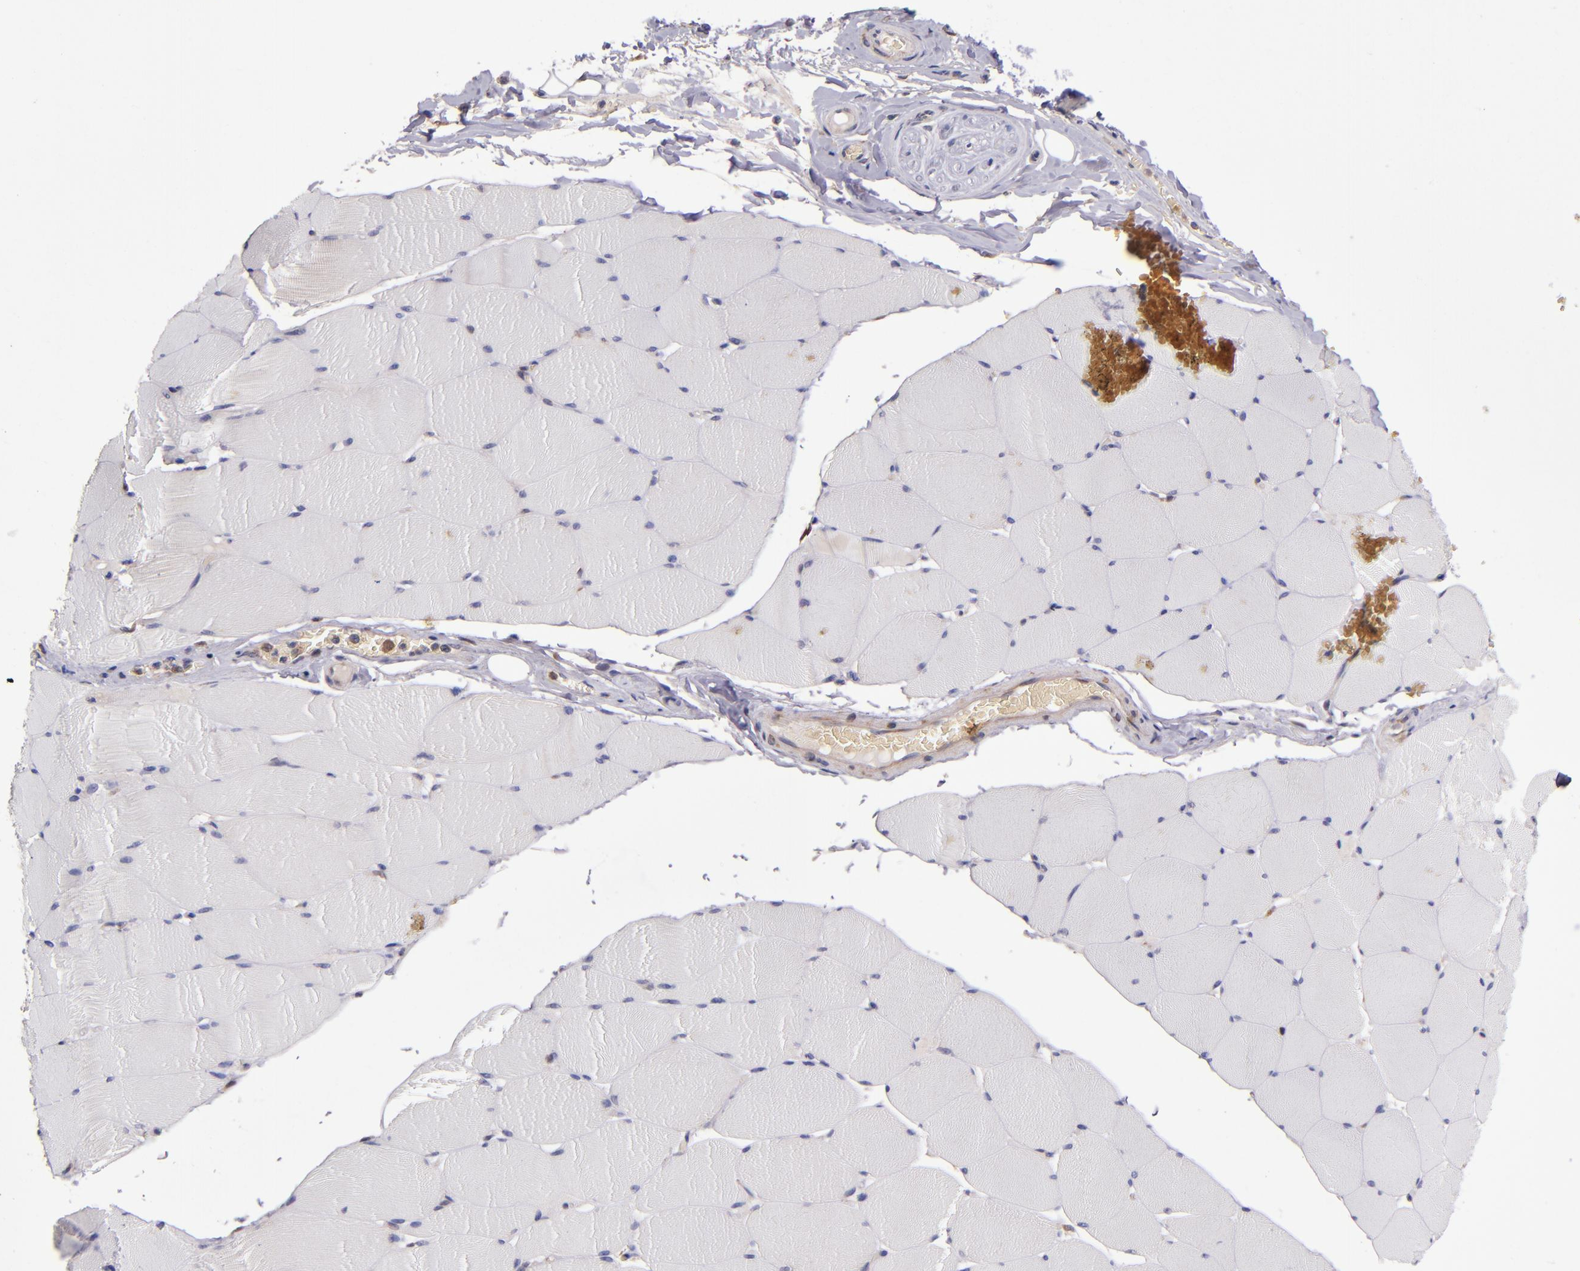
{"staining": {"intensity": "negative", "quantity": "none", "location": "none"}, "tissue": "skeletal muscle", "cell_type": "Myocytes", "image_type": "normal", "snomed": [{"axis": "morphology", "description": "Normal tissue, NOS"}, {"axis": "topography", "description": "Skeletal muscle"}], "caption": "IHC image of normal human skeletal muscle stained for a protein (brown), which shows no staining in myocytes.", "gene": "EIF4ENIF1", "patient": {"sex": "male", "age": 62}}